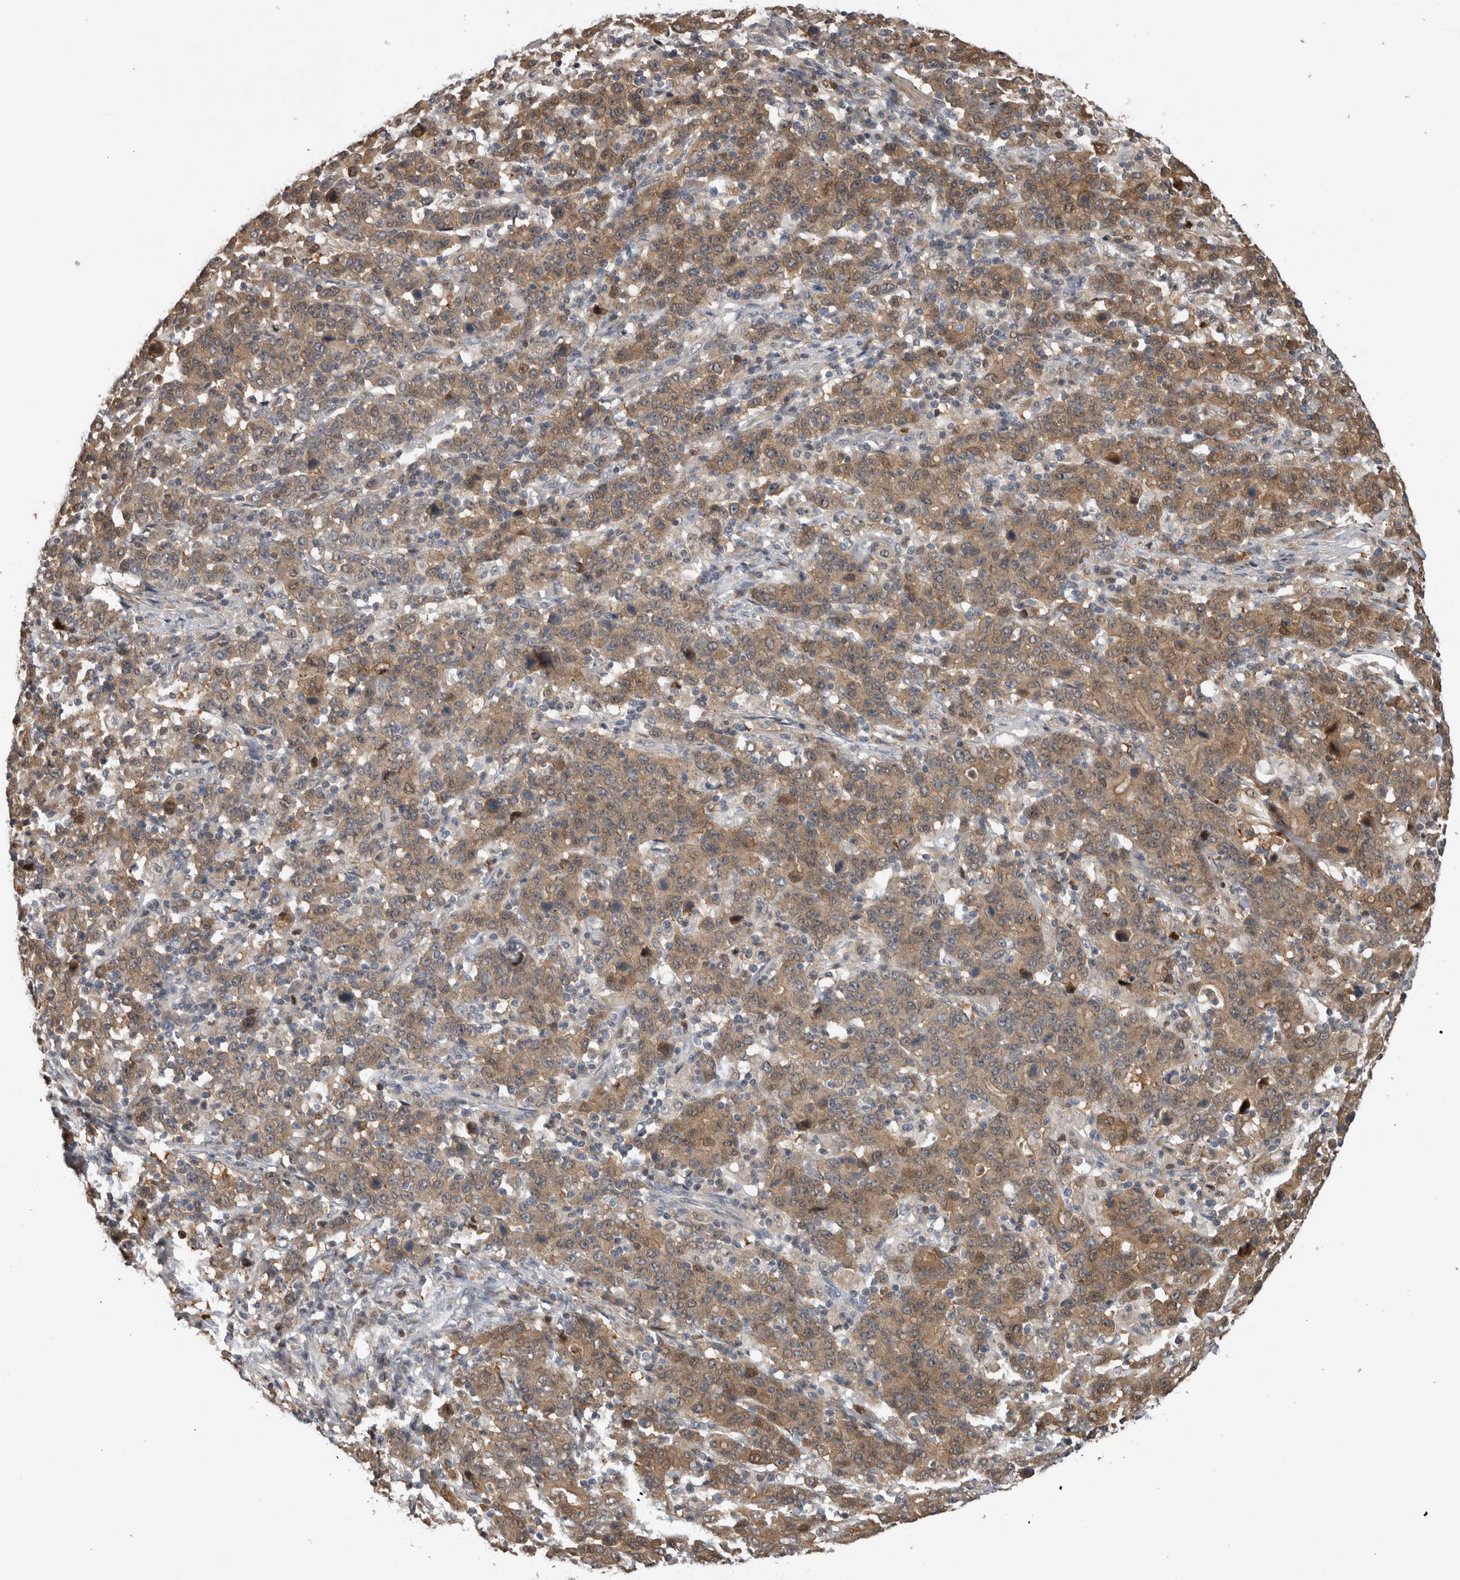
{"staining": {"intensity": "moderate", "quantity": ">75%", "location": "cytoplasmic/membranous"}, "tissue": "stomach cancer", "cell_type": "Tumor cells", "image_type": "cancer", "snomed": [{"axis": "morphology", "description": "Adenocarcinoma, NOS"}, {"axis": "topography", "description": "Stomach, upper"}], "caption": "This photomicrograph reveals stomach adenocarcinoma stained with immunohistochemistry to label a protein in brown. The cytoplasmic/membranous of tumor cells show moderate positivity for the protein. Nuclei are counter-stained blue.", "gene": "USH1G", "patient": {"sex": "male", "age": 69}}